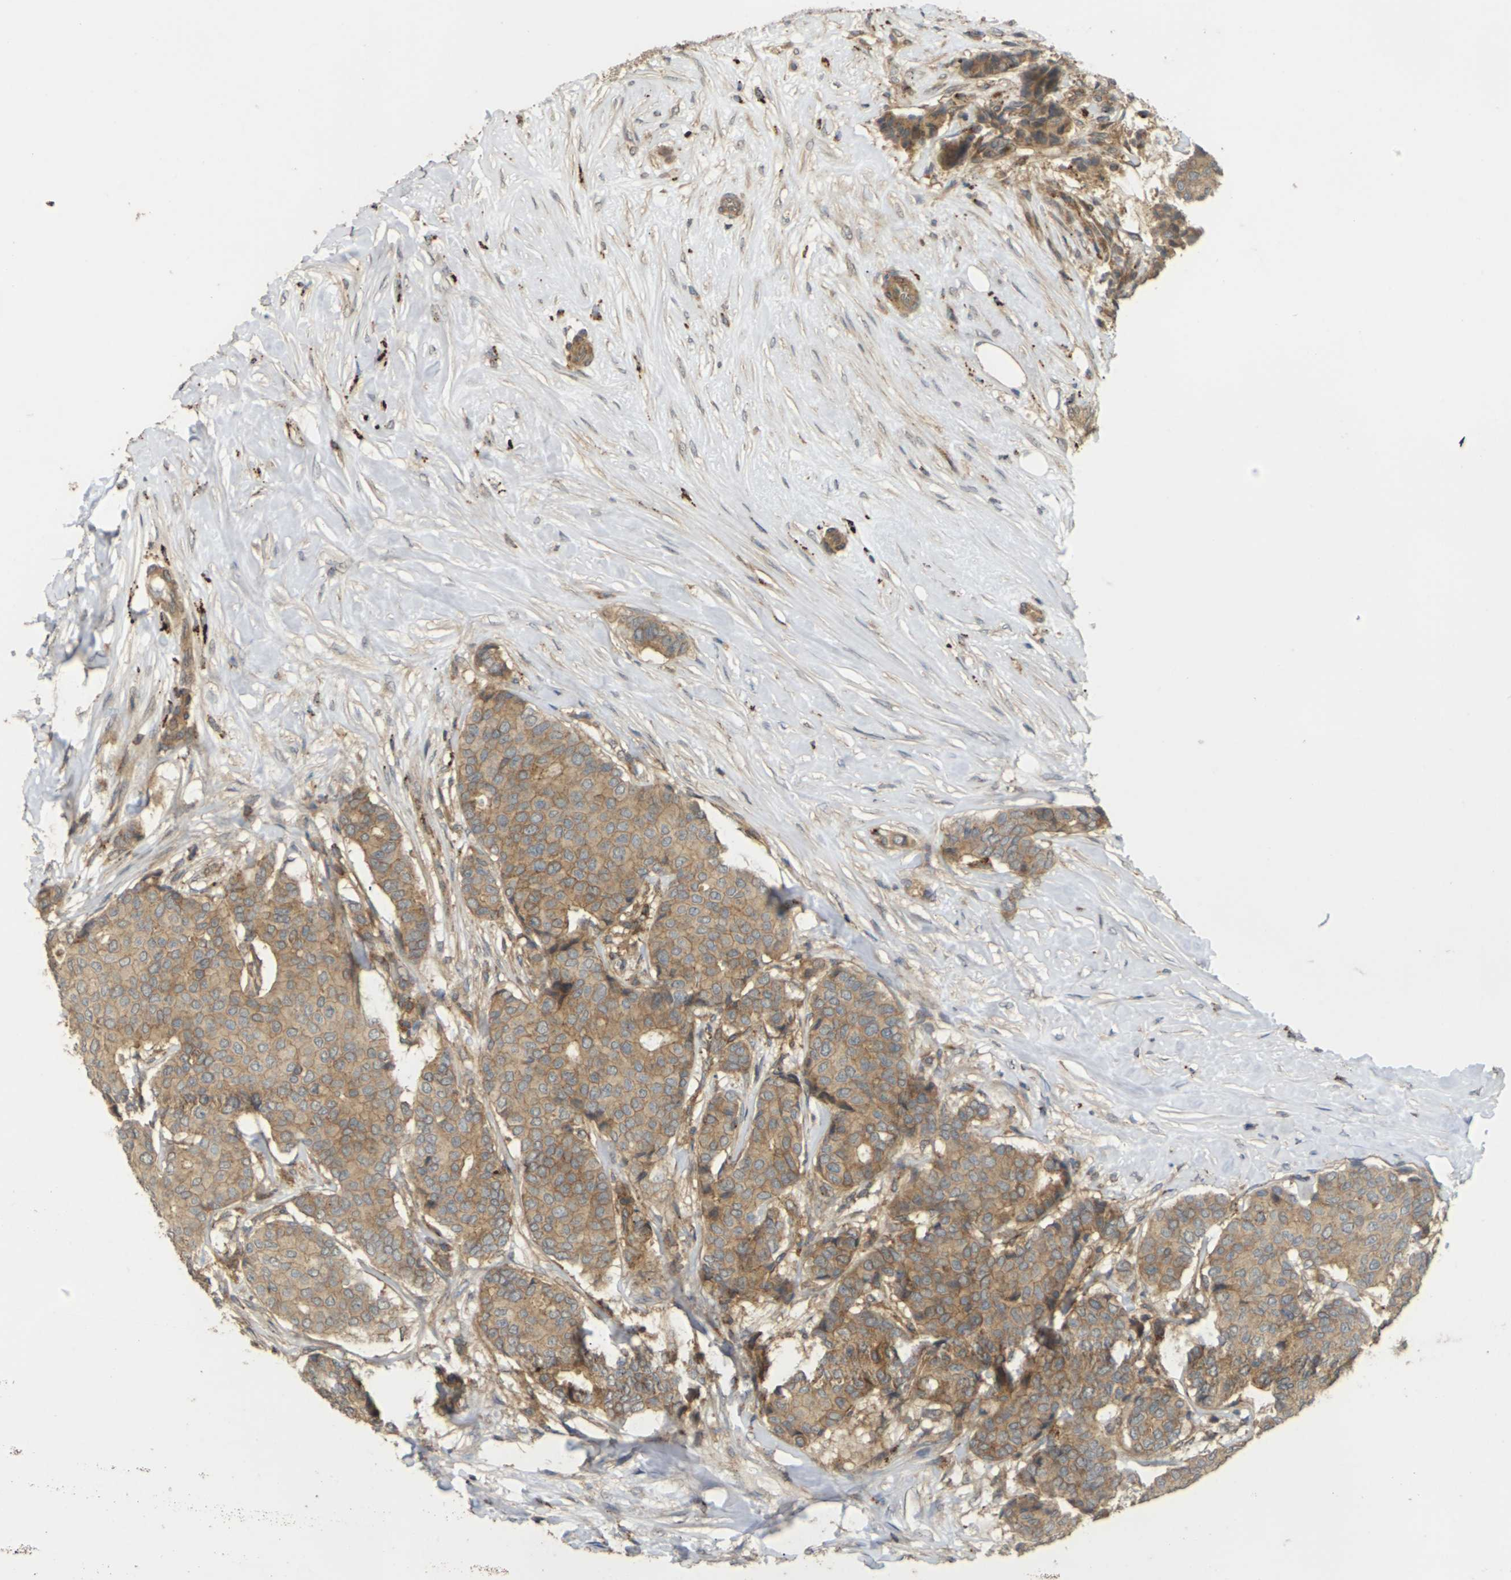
{"staining": {"intensity": "moderate", "quantity": ">75%", "location": "cytoplasmic/membranous"}, "tissue": "breast cancer", "cell_type": "Tumor cells", "image_type": "cancer", "snomed": [{"axis": "morphology", "description": "Duct carcinoma"}, {"axis": "topography", "description": "Breast"}], "caption": "Immunohistochemistry (IHC) histopathology image of neoplastic tissue: invasive ductal carcinoma (breast) stained using immunohistochemistry reveals medium levels of moderate protein expression localized specifically in the cytoplasmic/membranous of tumor cells, appearing as a cytoplasmic/membranous brown color.", "gene": "KSR1", "patient": {"sex": "female", "age": 75}}